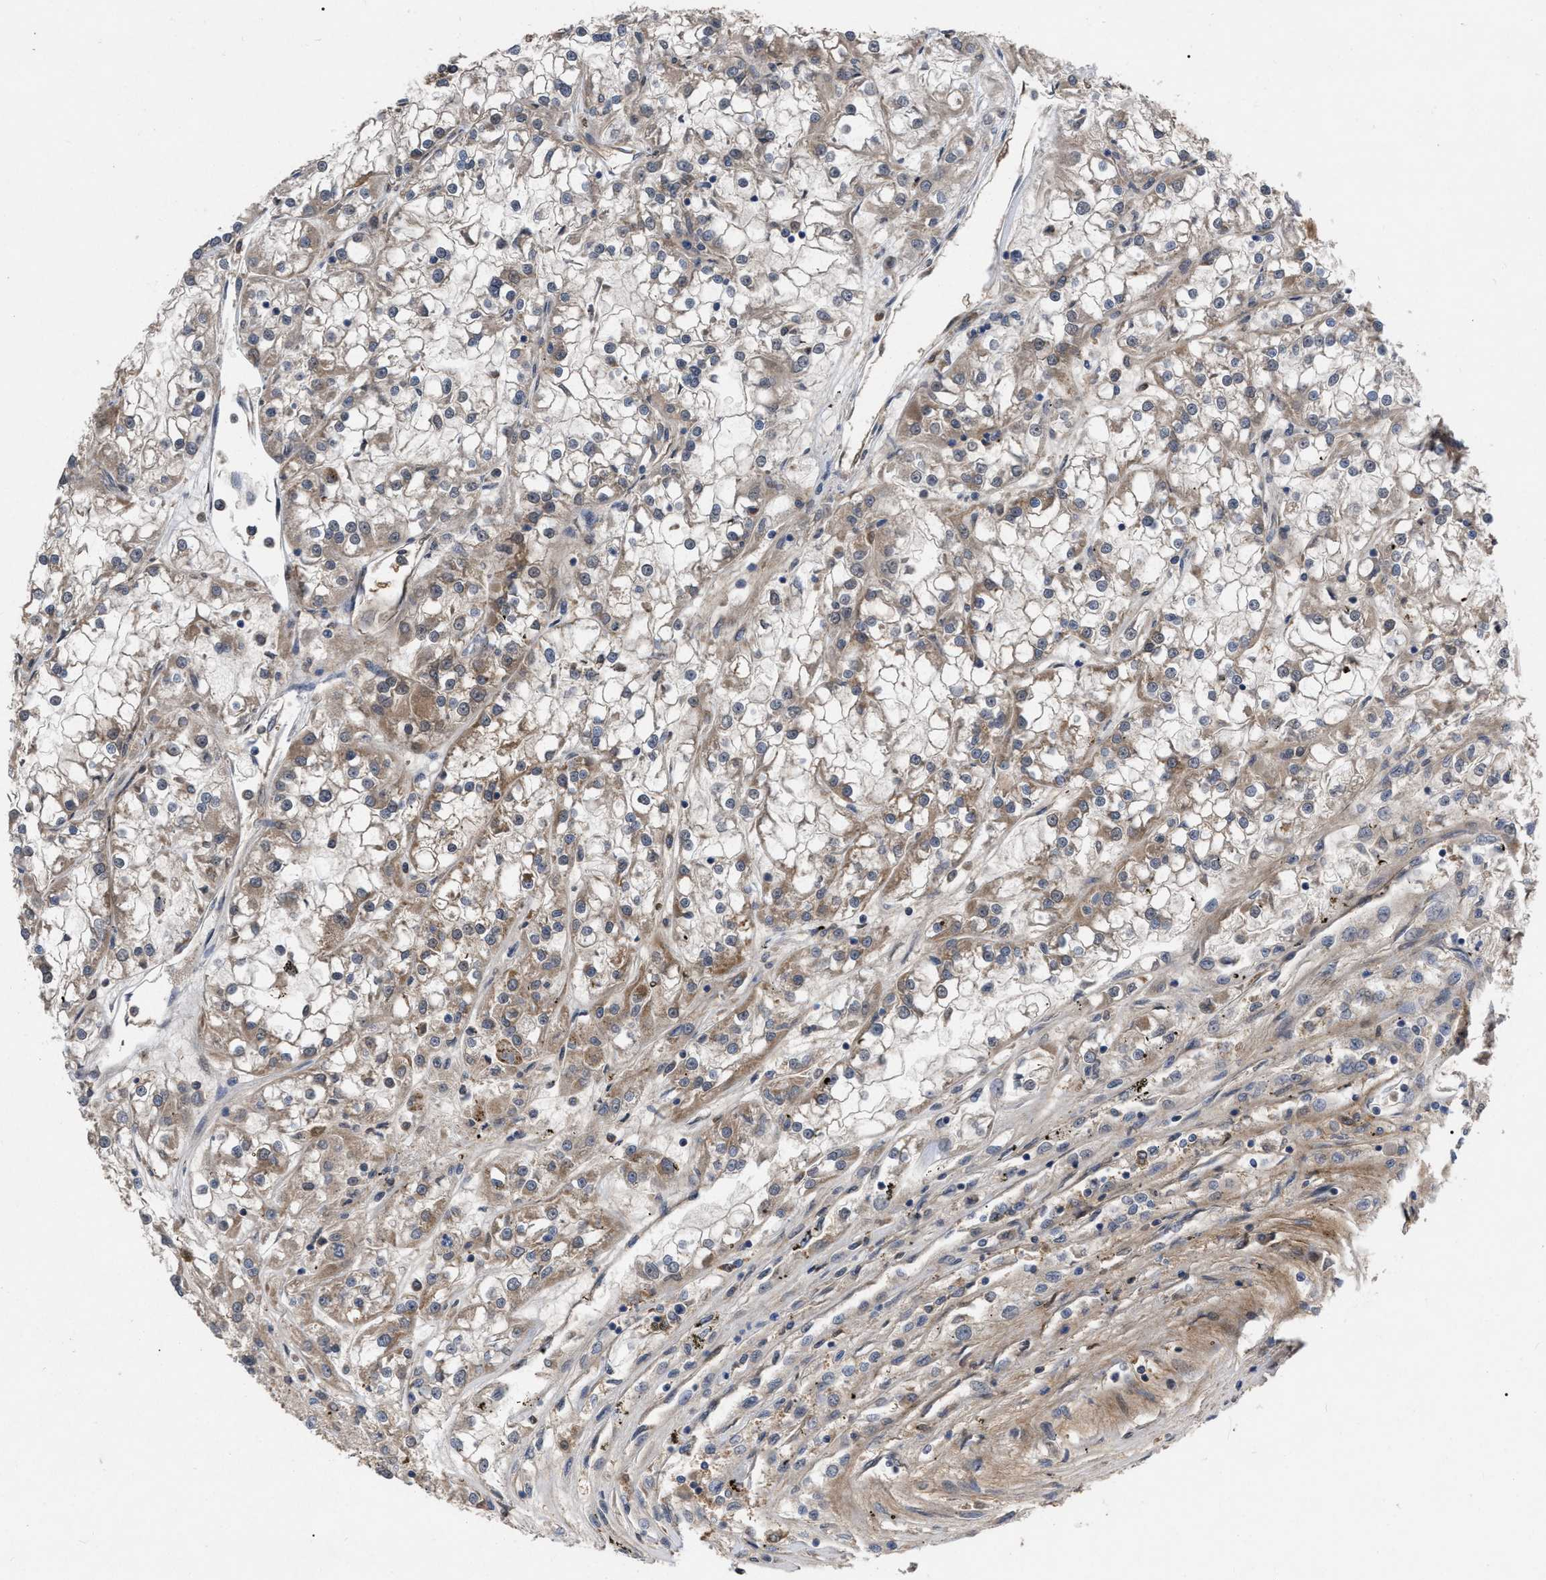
{"staining": {"intensity": "moderate", "quantity": "<25%", "location": "cytoplasmic/membranous"}, "tissue": "renal cancer", "cell_type": "Tumor cells", "image_type": "cancer", "snomed": [{"axis": "morphology", "description": "Adenocarcinoma, NOS"}, {"axis": "topography", "description": "Kidney"}], "caption": "Immunohistochemical staining of human renal adenocarcinoma exhibits moderate cytoplasmic/membranous protein positivity in approximately <25% of tumor cells. Using DAB (brown) and hematoxylin (blue) stains, captured at high magnification using brightfield microscopy.", "gene": "CDKN2C", "patient": {"sex": "female", "age": 52}}